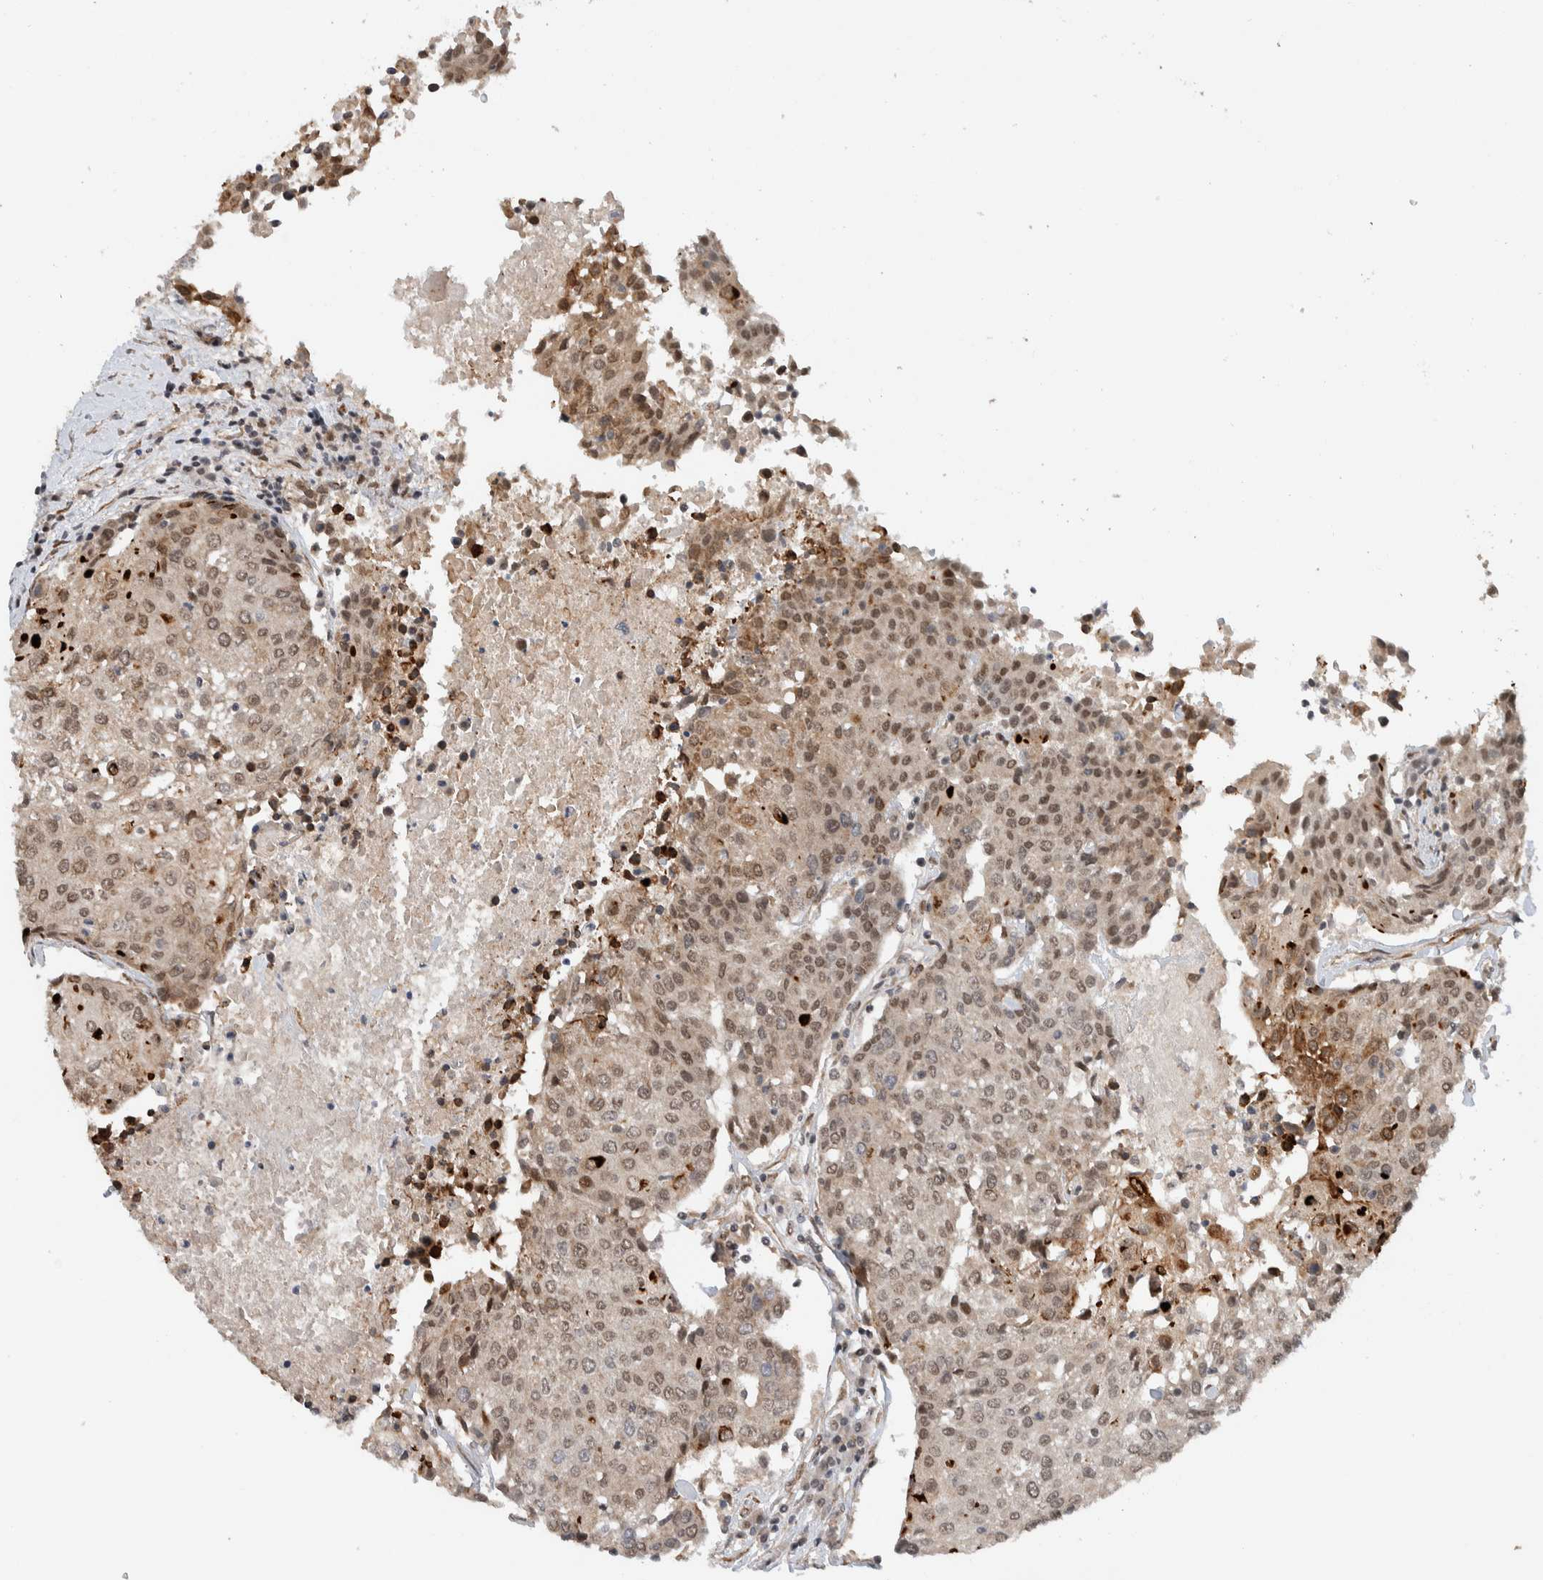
{"staining": {"intensity": "weak", "quantity": ">75%", "location": "cytoplasmic/membranous,nuclear"}, "tissue": "urothelial cancer", "cell_type": "Tumor cells", "image_type": "cancer", "snomed": [{"axis": "morphology", "description": "Urothelial carcinoma, High grade"}, {"axis": "topography", "description": "Urinary bladder"}], "caption": "Protein staining of urothelial cancer tissue exhibits weak cytoplasmic/membranous and nuclear staining in about >75% of tumor cells.", "gene": "TNRC18", "patient": {"sex": "female", "age": 85}}